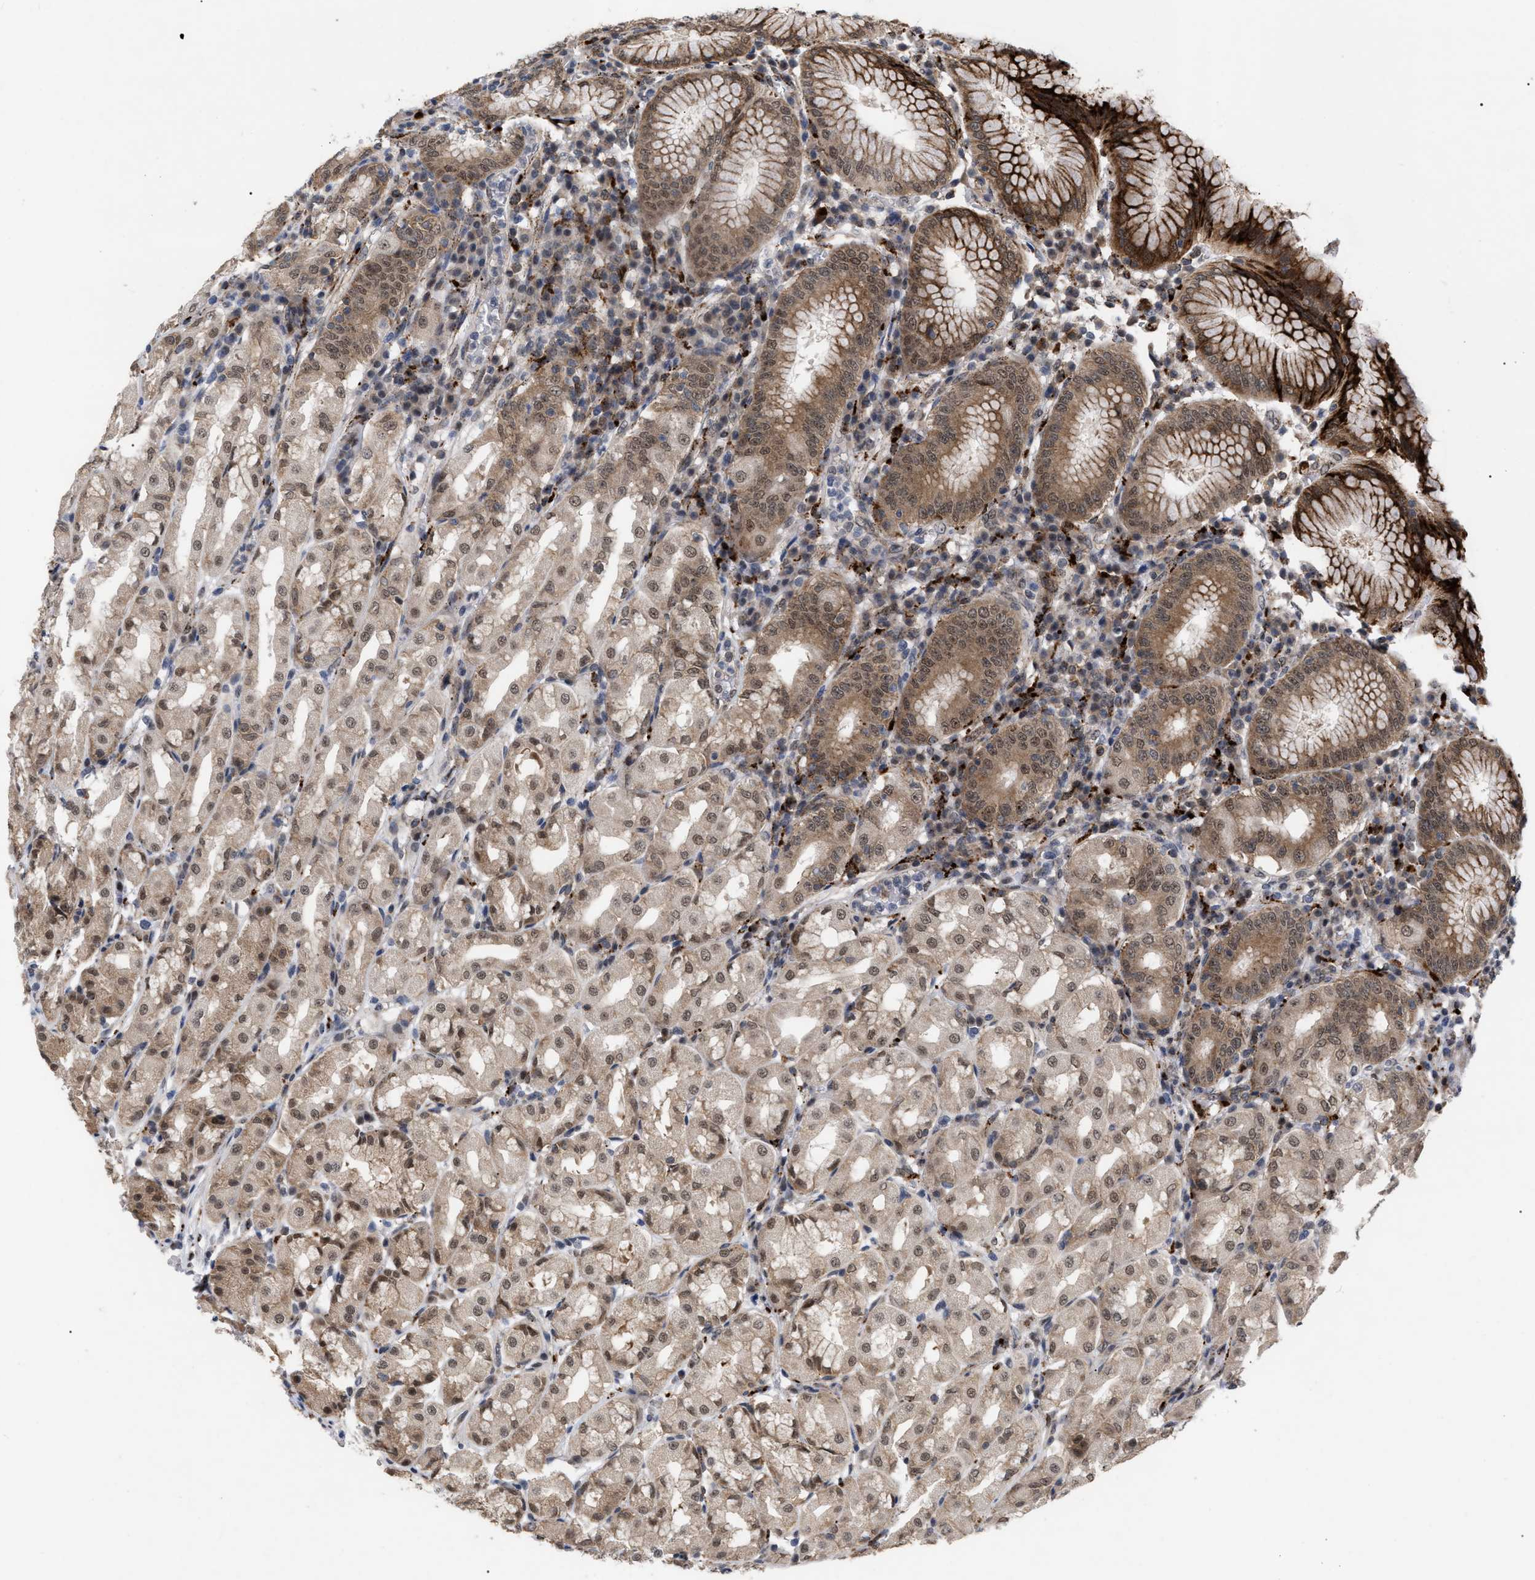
{"staining": {"intensity": "strong", "quantity": ">75%", "location": "cytoplasmic/membranous,nuclear"}, "tissue": "stomach", "cell_type": "Glandular cells", "image_type": "normal", "snomed": [{"axis": "morphology", "description": "Normal tissue, NOS"}, {"axis": "topography", "description": "Stomach"}, {"axis": "topography", "description": "Stomach, lower"}], "caption": "Approximately >75% of glandular cells in benign human stomach show strong cytoplasmic/membranous,nuclear protein staining as visualized by brown immunohistochemical staining.", "gene": "UPF1", "patient": {"sex": "female", "age": 56}}